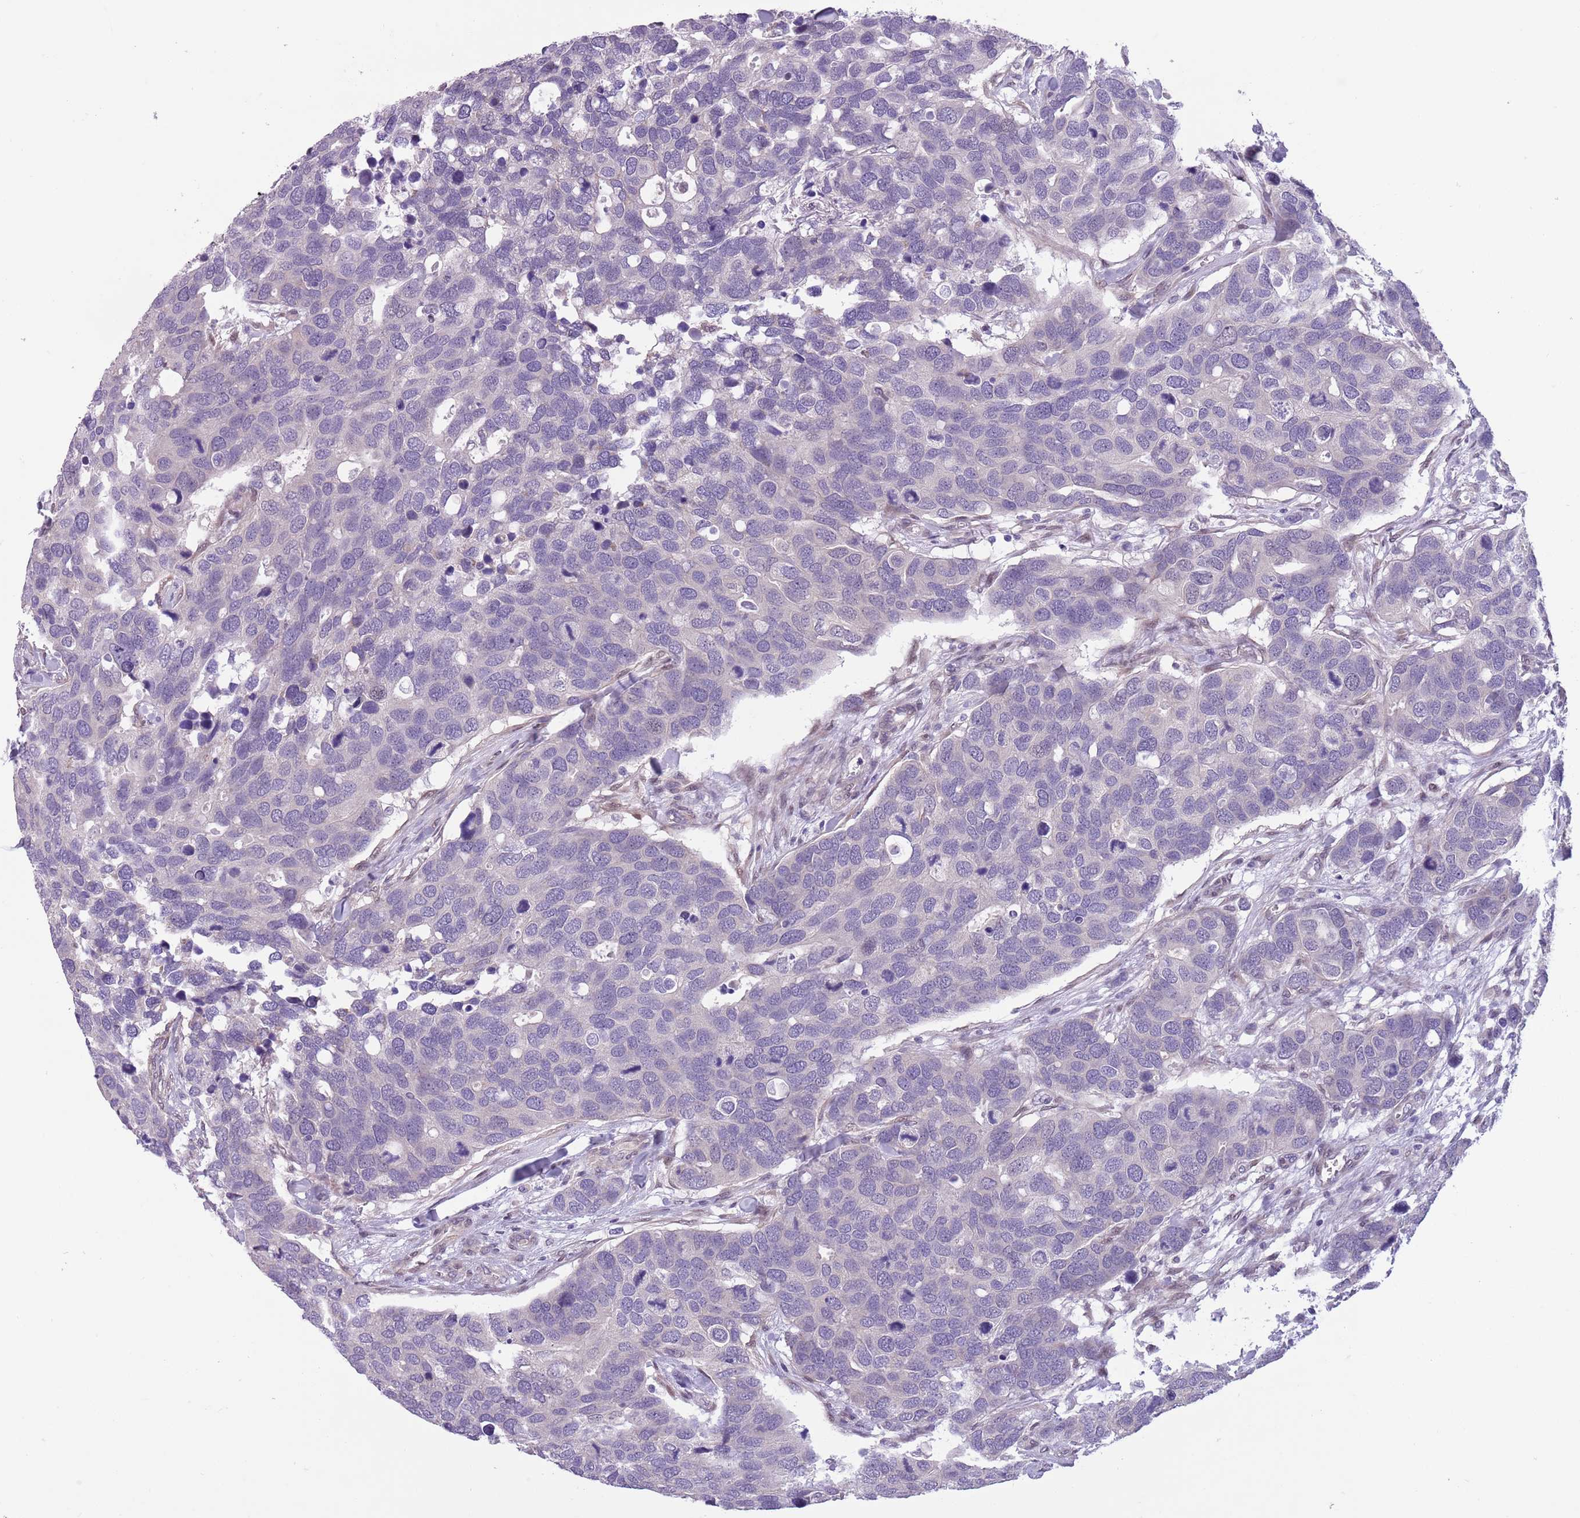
{"staining": {"intensity": "negative", "quantity": "none", "location": "none"}, "tissue": "breast cancer", "cell_type": "Tumor cells", "image_type": "cancer", "snomed": [{"axis": "morphology", "description": "Duct carcinoma"}, {"axis": "topography", "description": "Breast"}], "caption": "Human breast infiltrating ductal carcinoma stained for a protein using IHC reveals no positivity in tumor cells.", "gene": "ADCY7", "patient": {"sex": "female", "age": 83}}